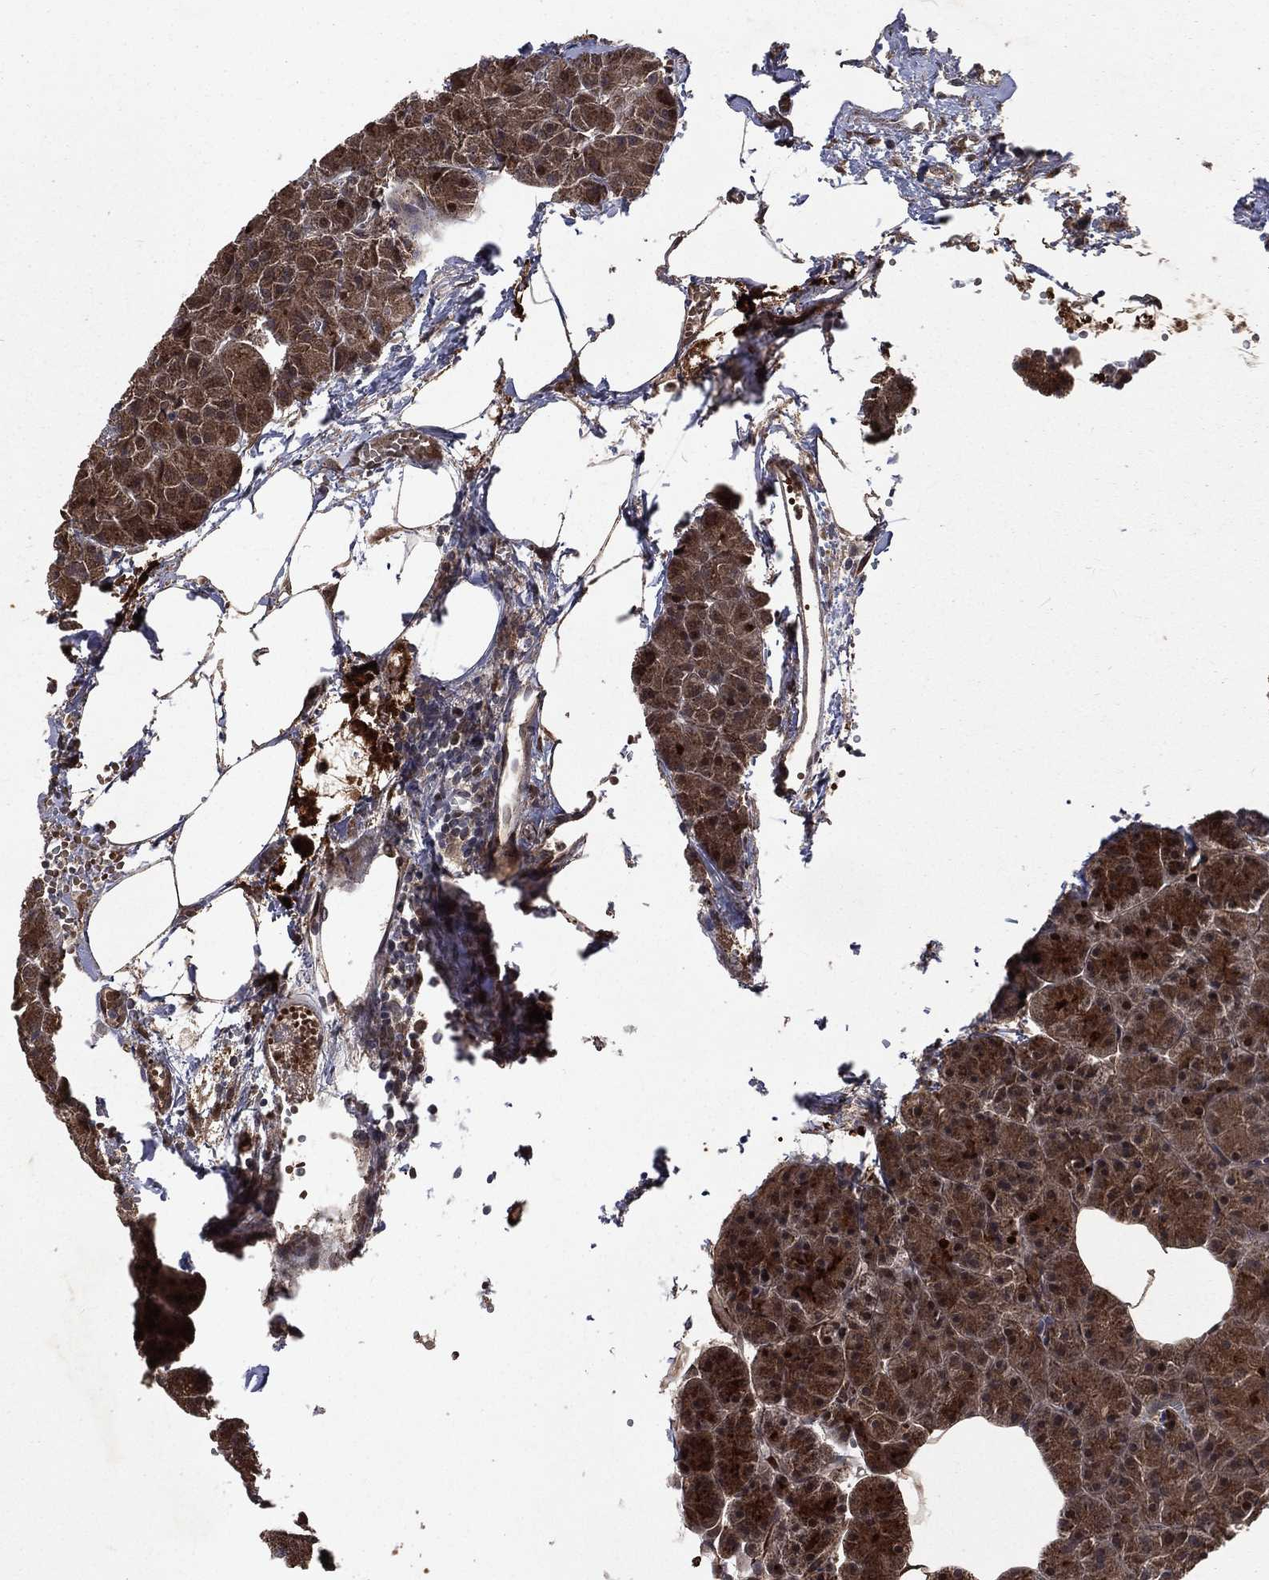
{"staining": {"intensity": "strong", "quantity": ">75%", "location": "cytoplasmic/membranous"}, "tissue": "pancreas", "cell_type": "Exocrine glandular cells", "image_type": "normal", "snomed": [{"axis": "morphology", "description": "Normal tissue, NOS"}, {"axis": "topography", "description": "Pancreas"}], "caption": "A high amount of strong cytoplasmic/membranous positivity is appreciated in approximately >75% of exocrine glandular cells in benign pancreas.", "gene": "LENG8", "patient": {"sex": "male", "age": 61}}